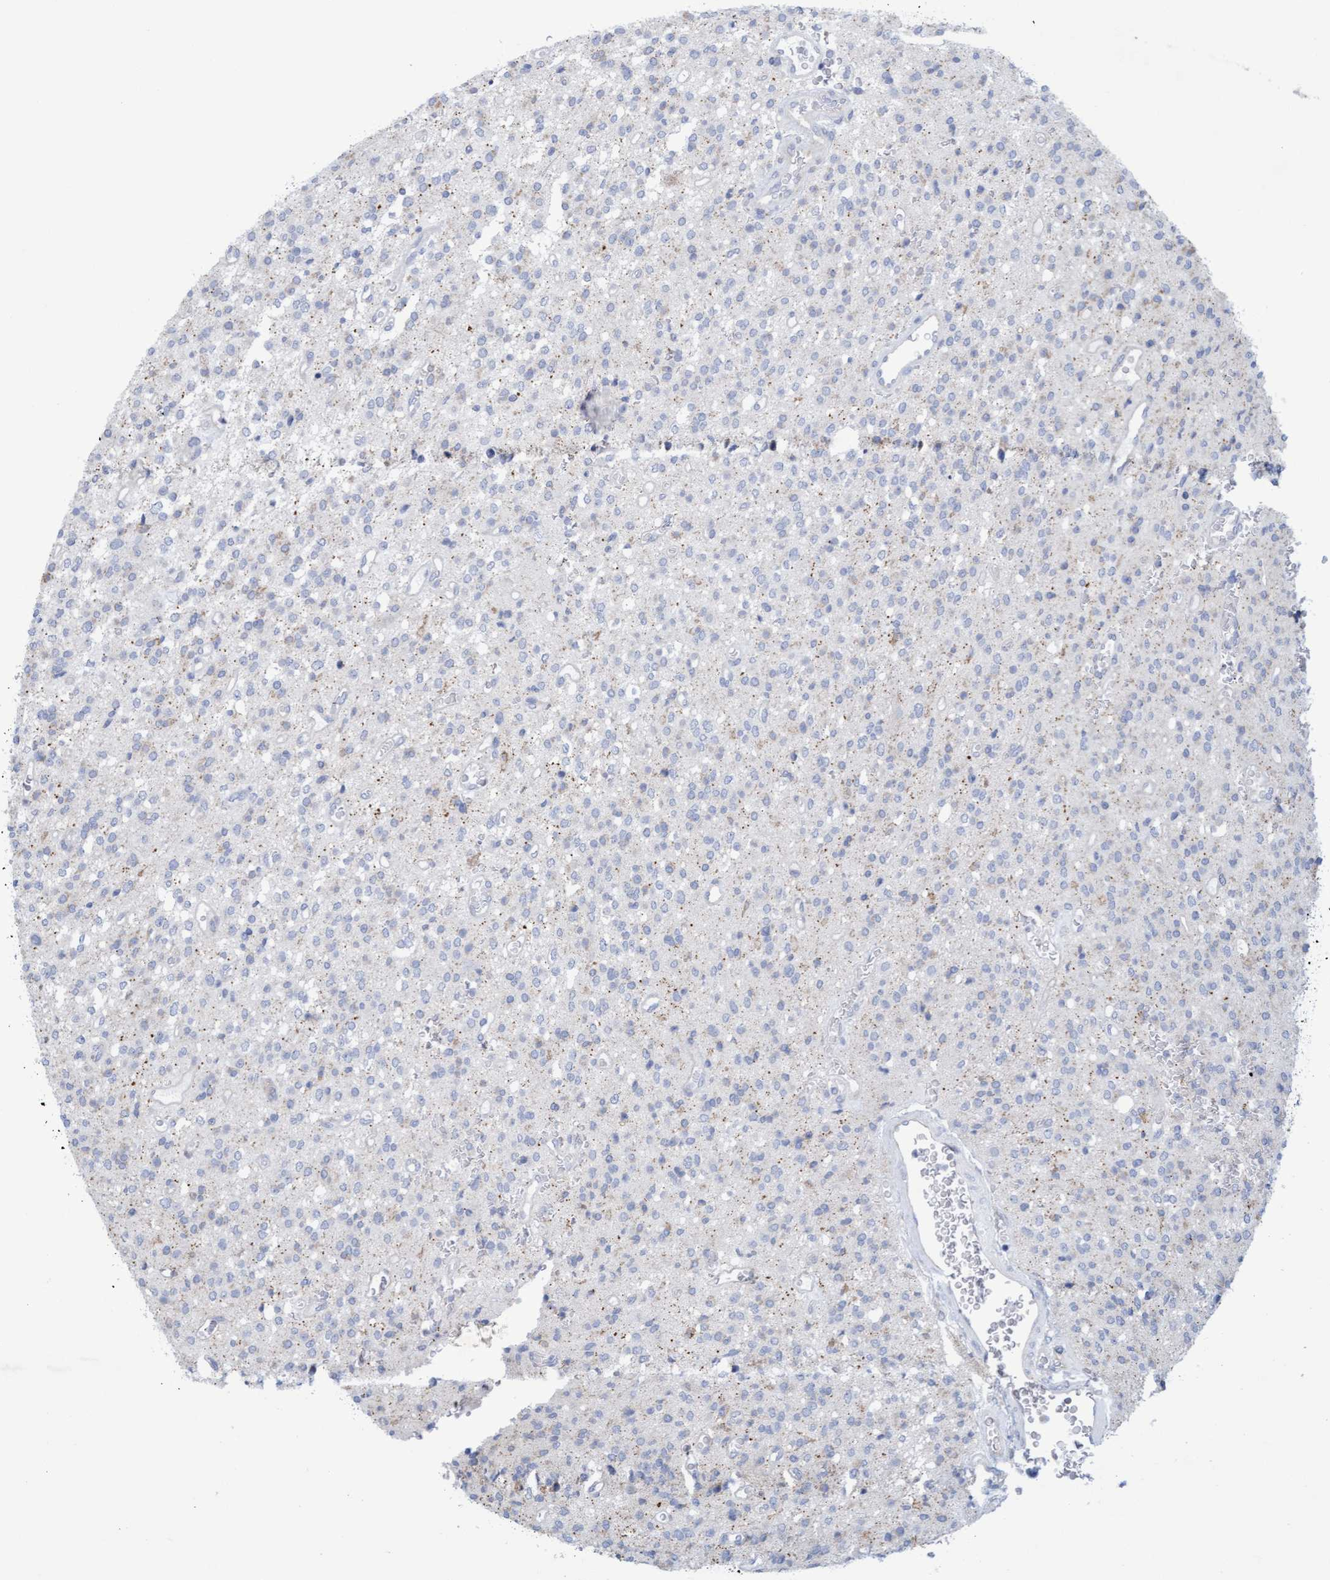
{"staining": {"intensity": "negative", "quantity": "none", "location": "none"}, "tissue": "glioma", "cell_type": "Tumor cells", "image_type": "cancer", "snomed": [{"axis": "morphology", "description": "Glioma, malignant, High grade"}, {"axis": "topography", "description": "Brain"}], "caption": "Immunohistochemical staining of human high-grade glioma (malignant) reveals no significant expression in tumor cells.", "gene": "SLC28A3", "patient": {"sex": "male", "age": 34}}